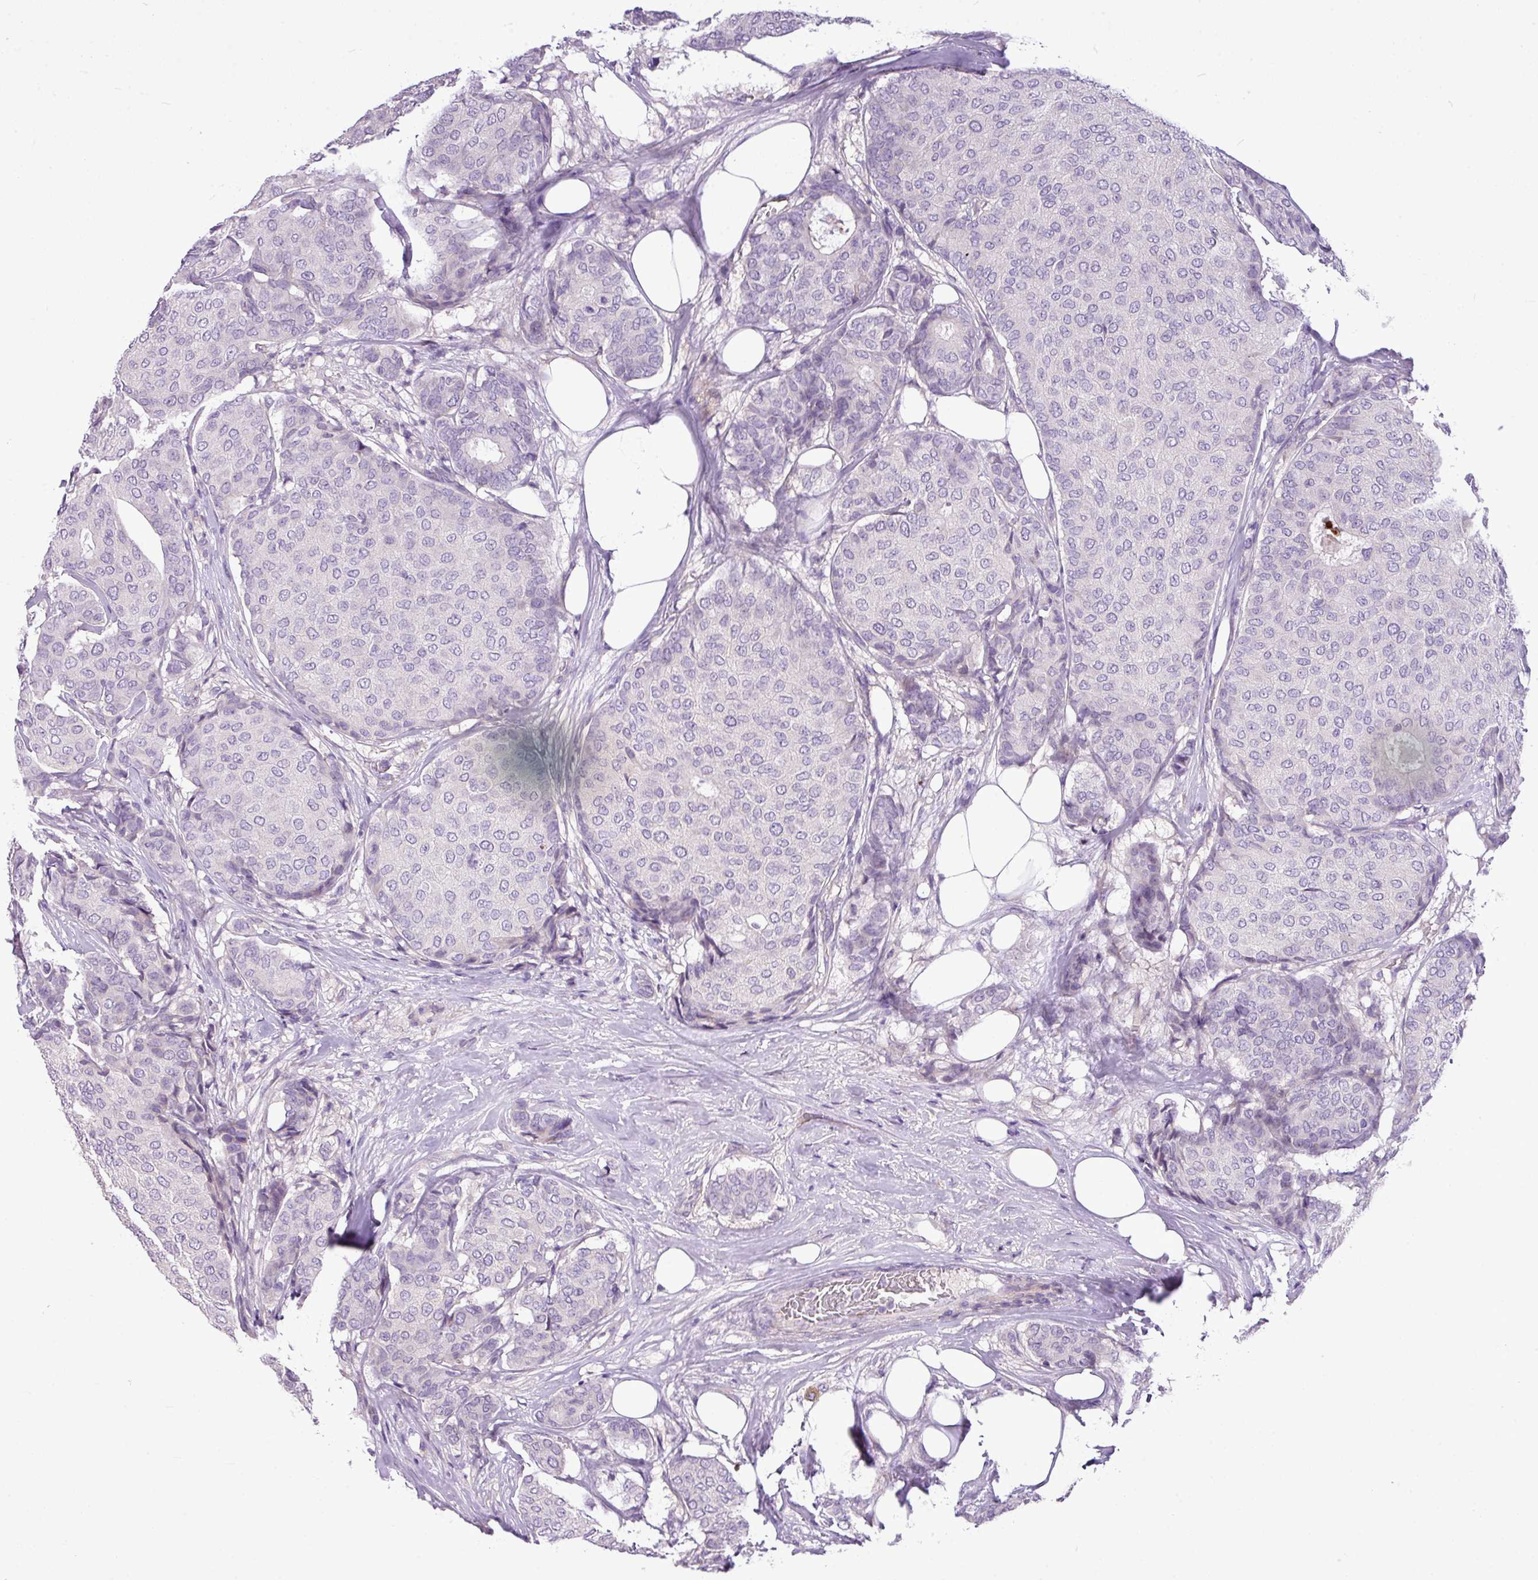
{"staining": {"intensity": "negative", "quantity": "none", "location": "none"}, "tissue": "breast cancer", "cell_type": "Tumor cells", "image_type": "cancer", "snomed": [{"axis": "morphology", "description": "Duct carcinoma"}, {"axis": "topography", "description": "Breast"}], "caption": "DAB immunohistochemical staining of human breast cancer shows no significant positivity in tumor cells. (DAB immunohistochemistry (IHC) visualized using brightfield microscopy, high magnification).", "gene": "IL17A", "patient": {"sex": "female", "age": 75}}